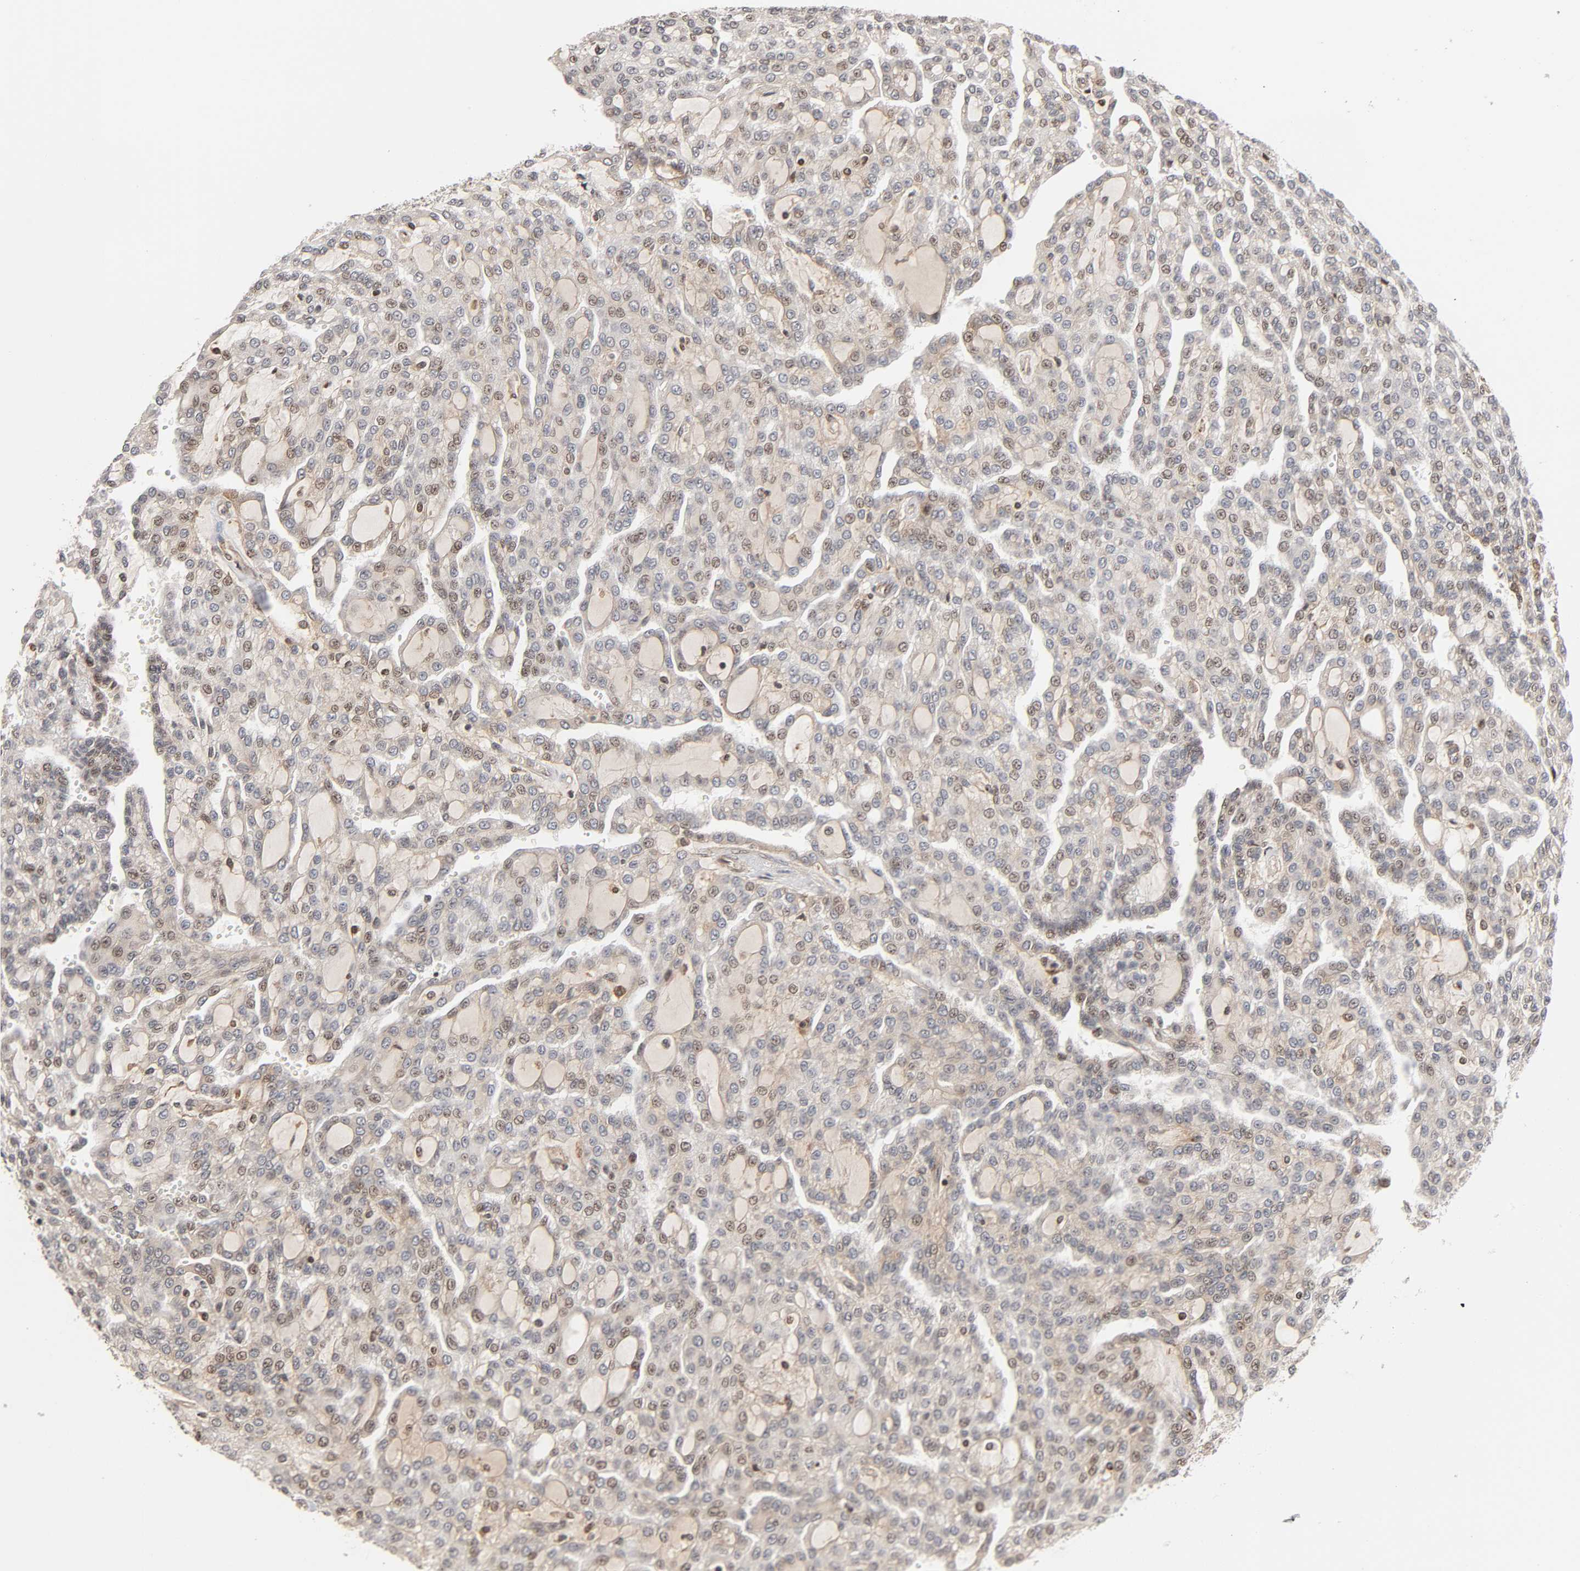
{"staining": {"intensity": "negative", "quantity": "none", "location": "none"}, "tissue": "renal cancer", "cell_type": "Tumor cells", "image_type": "cancer", "snomed": [{"axis": "morphology", "description": "Adenocarcinoma, NOS"}, {"axis": "topography", "description": "Kidney"}], "caption": "Renal adenocarcinoma was stained to show a protein in brown. There is no significant positivity in tumor cells.", "gene": "ITGAV", "patient": {"sex": "male", "age": 63}}